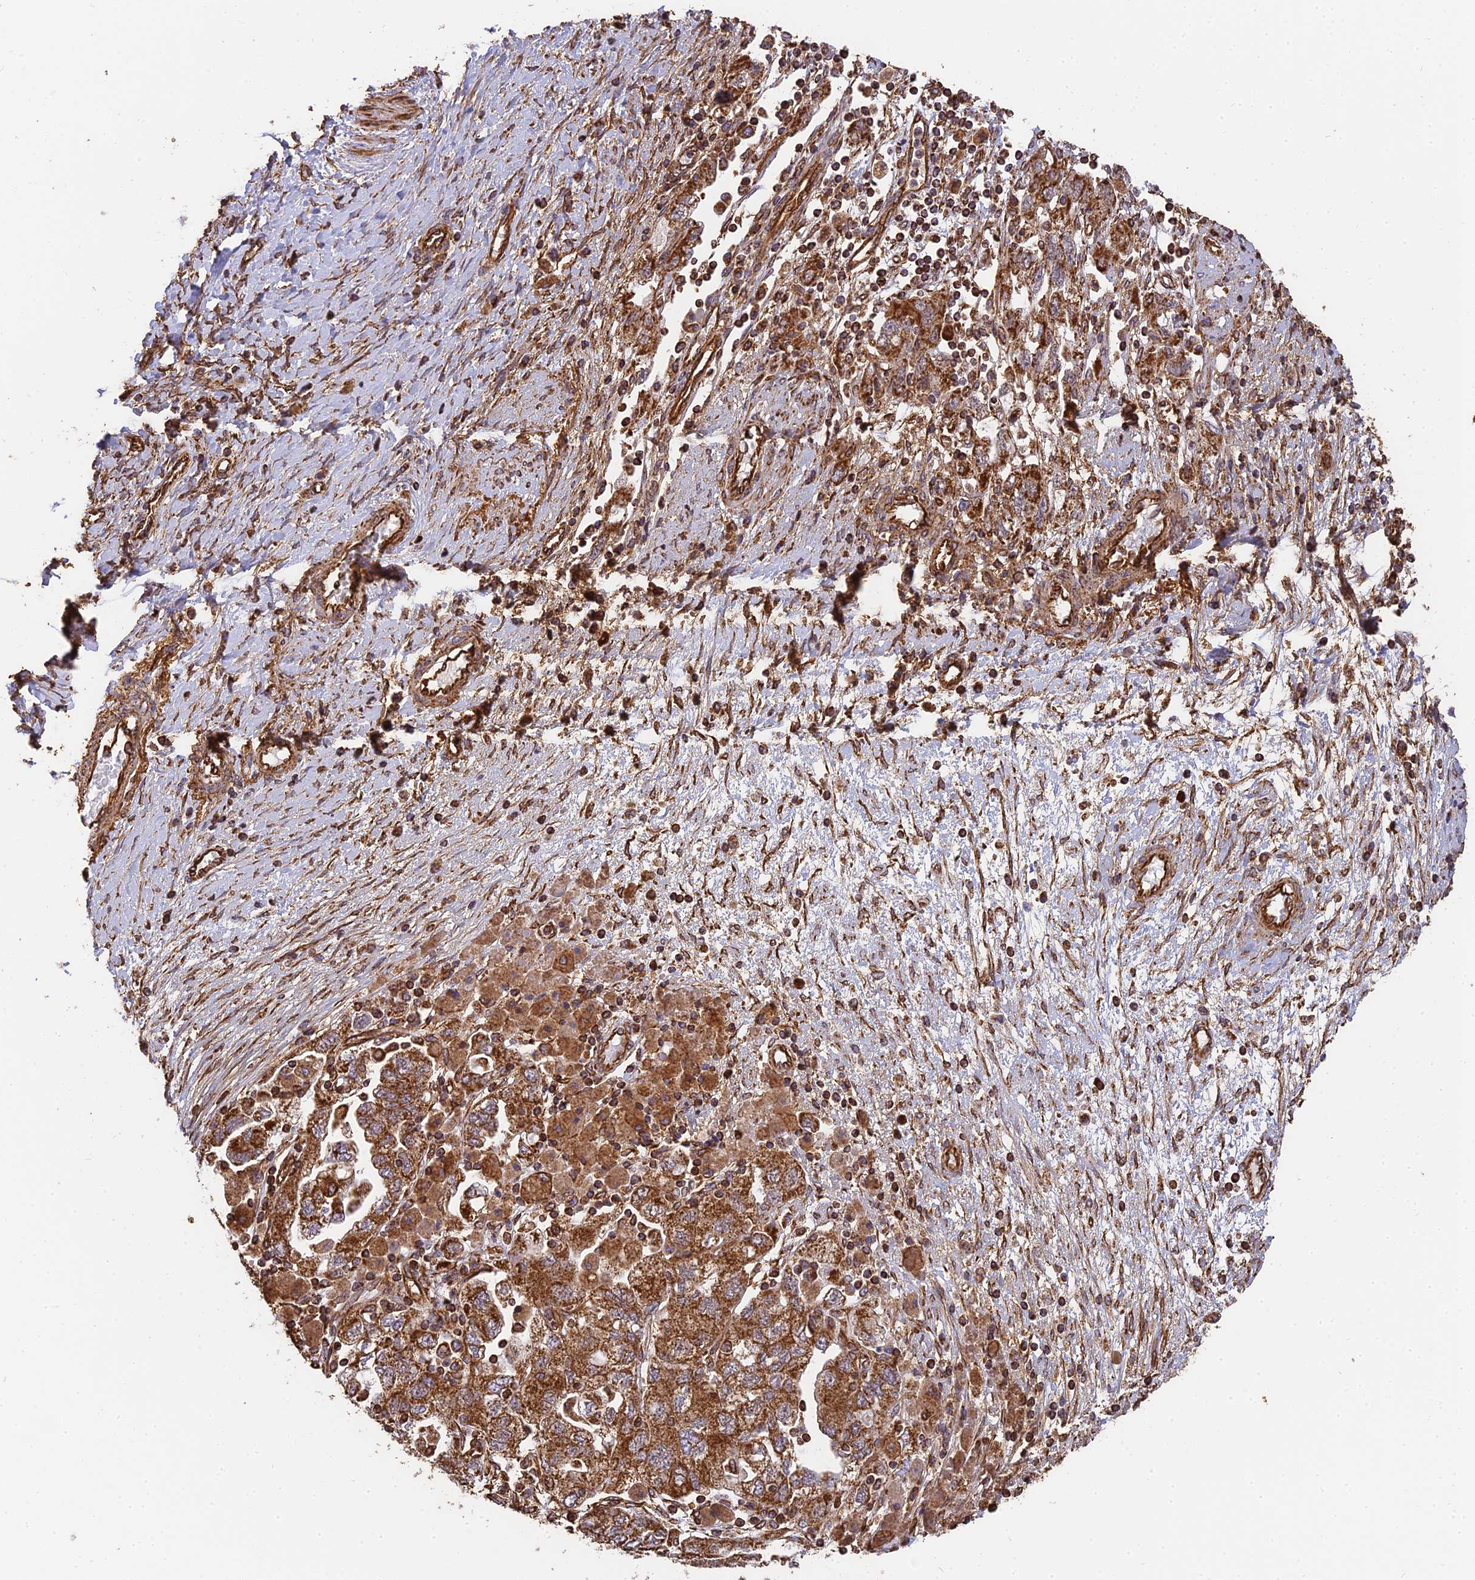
{"staining": {"intensity": "strong", "quantity": ">75%", "location": "cytoplasmic/membranous"}, "tissue": "ovarian cancer", "cell_type": "Tumor cells", "image_type": "cancer", "snomed": [{"axis": "morphology", "description": "Carcinoma, NOS"}, {"axis": "morphology", "description": "Cystadenocarcinoma, serous, NOS"}, {"axis": "topography", "description": "Ovary"}], "caption": "High-power microscopy captured an immunohistochemistry image of ovarian serous cystadenocarcinoma, revealing strong cytoplasmic/membranous staining in approximately >75% of tumor cells. Ihc stains the protein of interest in brown and the nuclei are stained blue.", "gene": "DSTYK", "patient": {"sex": "female", "age": 69}}